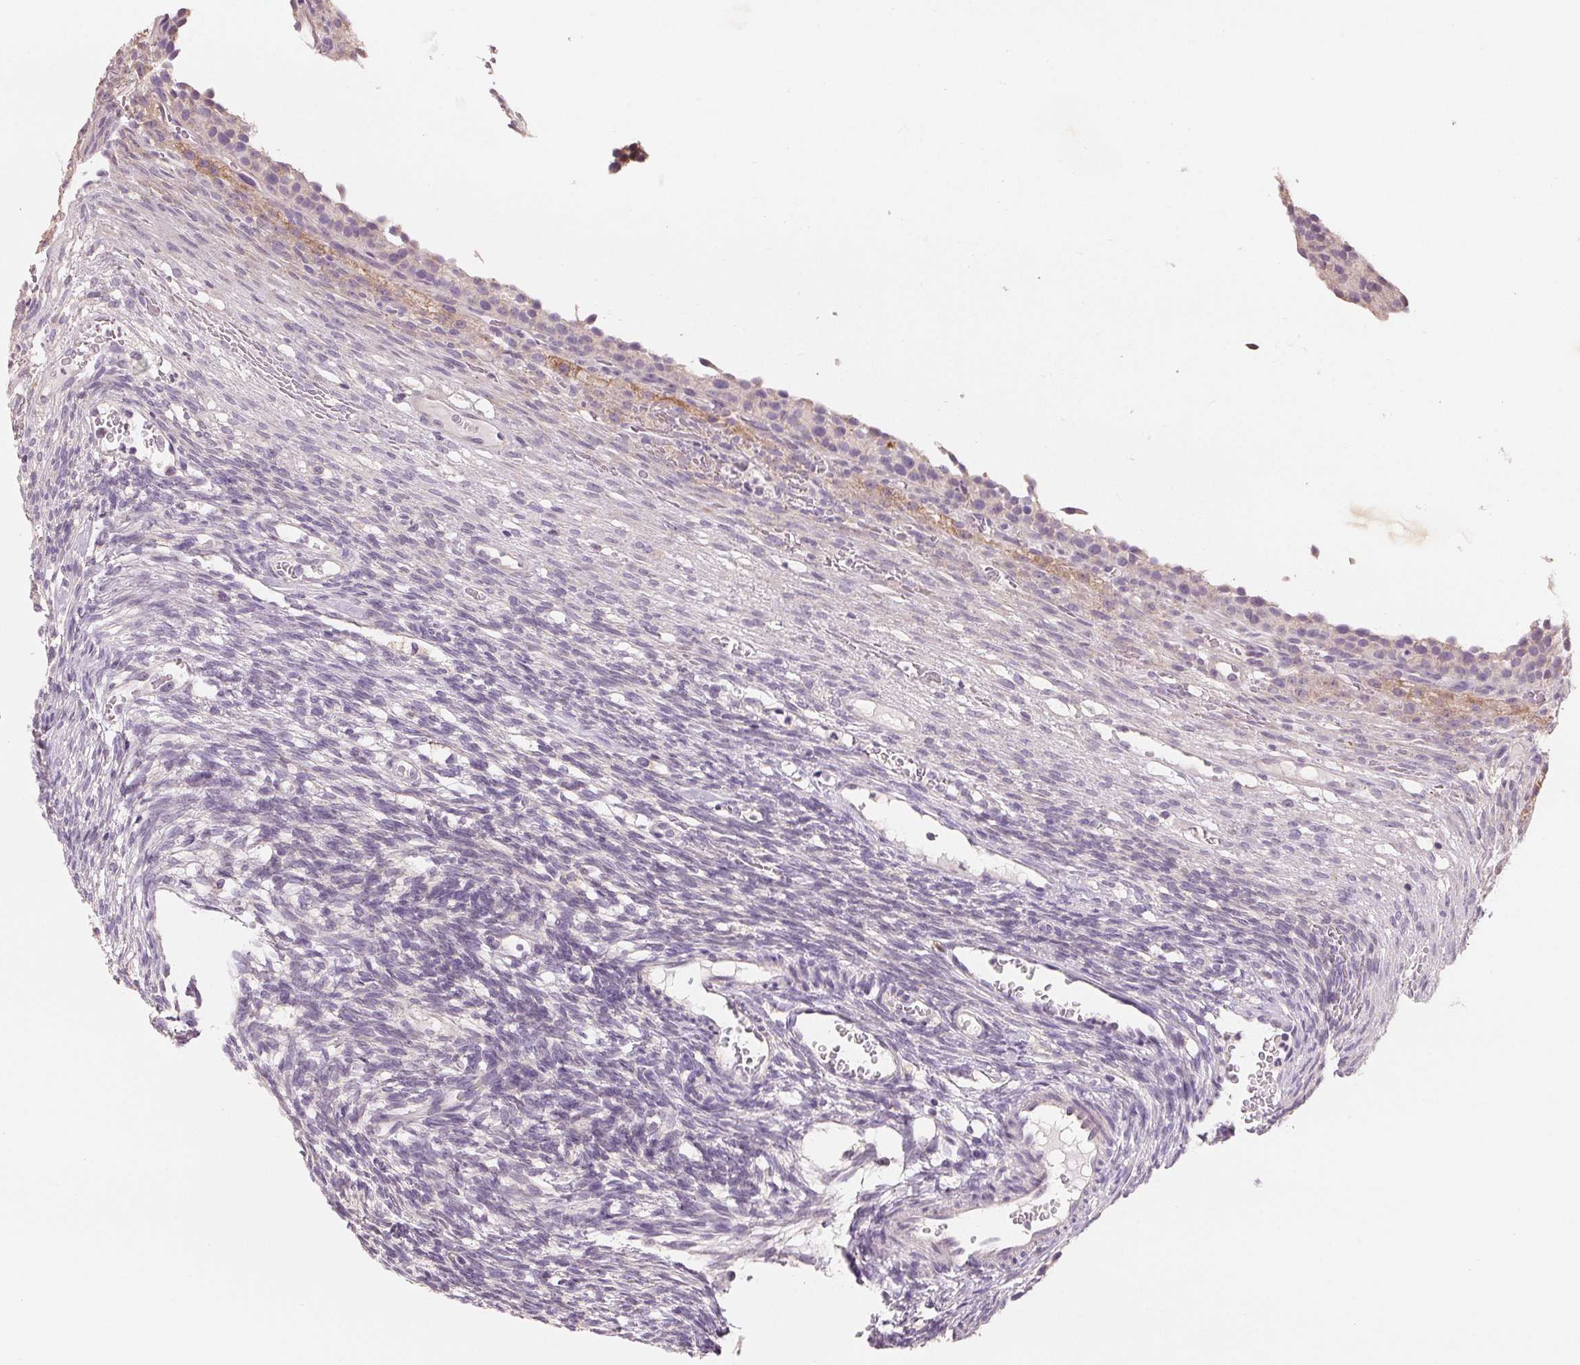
{"staining": {"intensity": "negative", "quantity": "none", "location": "none"}, "tissue": "ovary", "cell_type": "Ovarian stroma cells", "image_type": "normal", "snomed": [{"axis": "morphology", "description": "Normal tissue, NOS"}, {"axis": "topography", "description": "Ovary"}], "caption": "Ovarian stroma cells show no significant protein staining in normal ovary.", "gene": "VTCN1", "patient": {"sex": "female", "age": 34}}